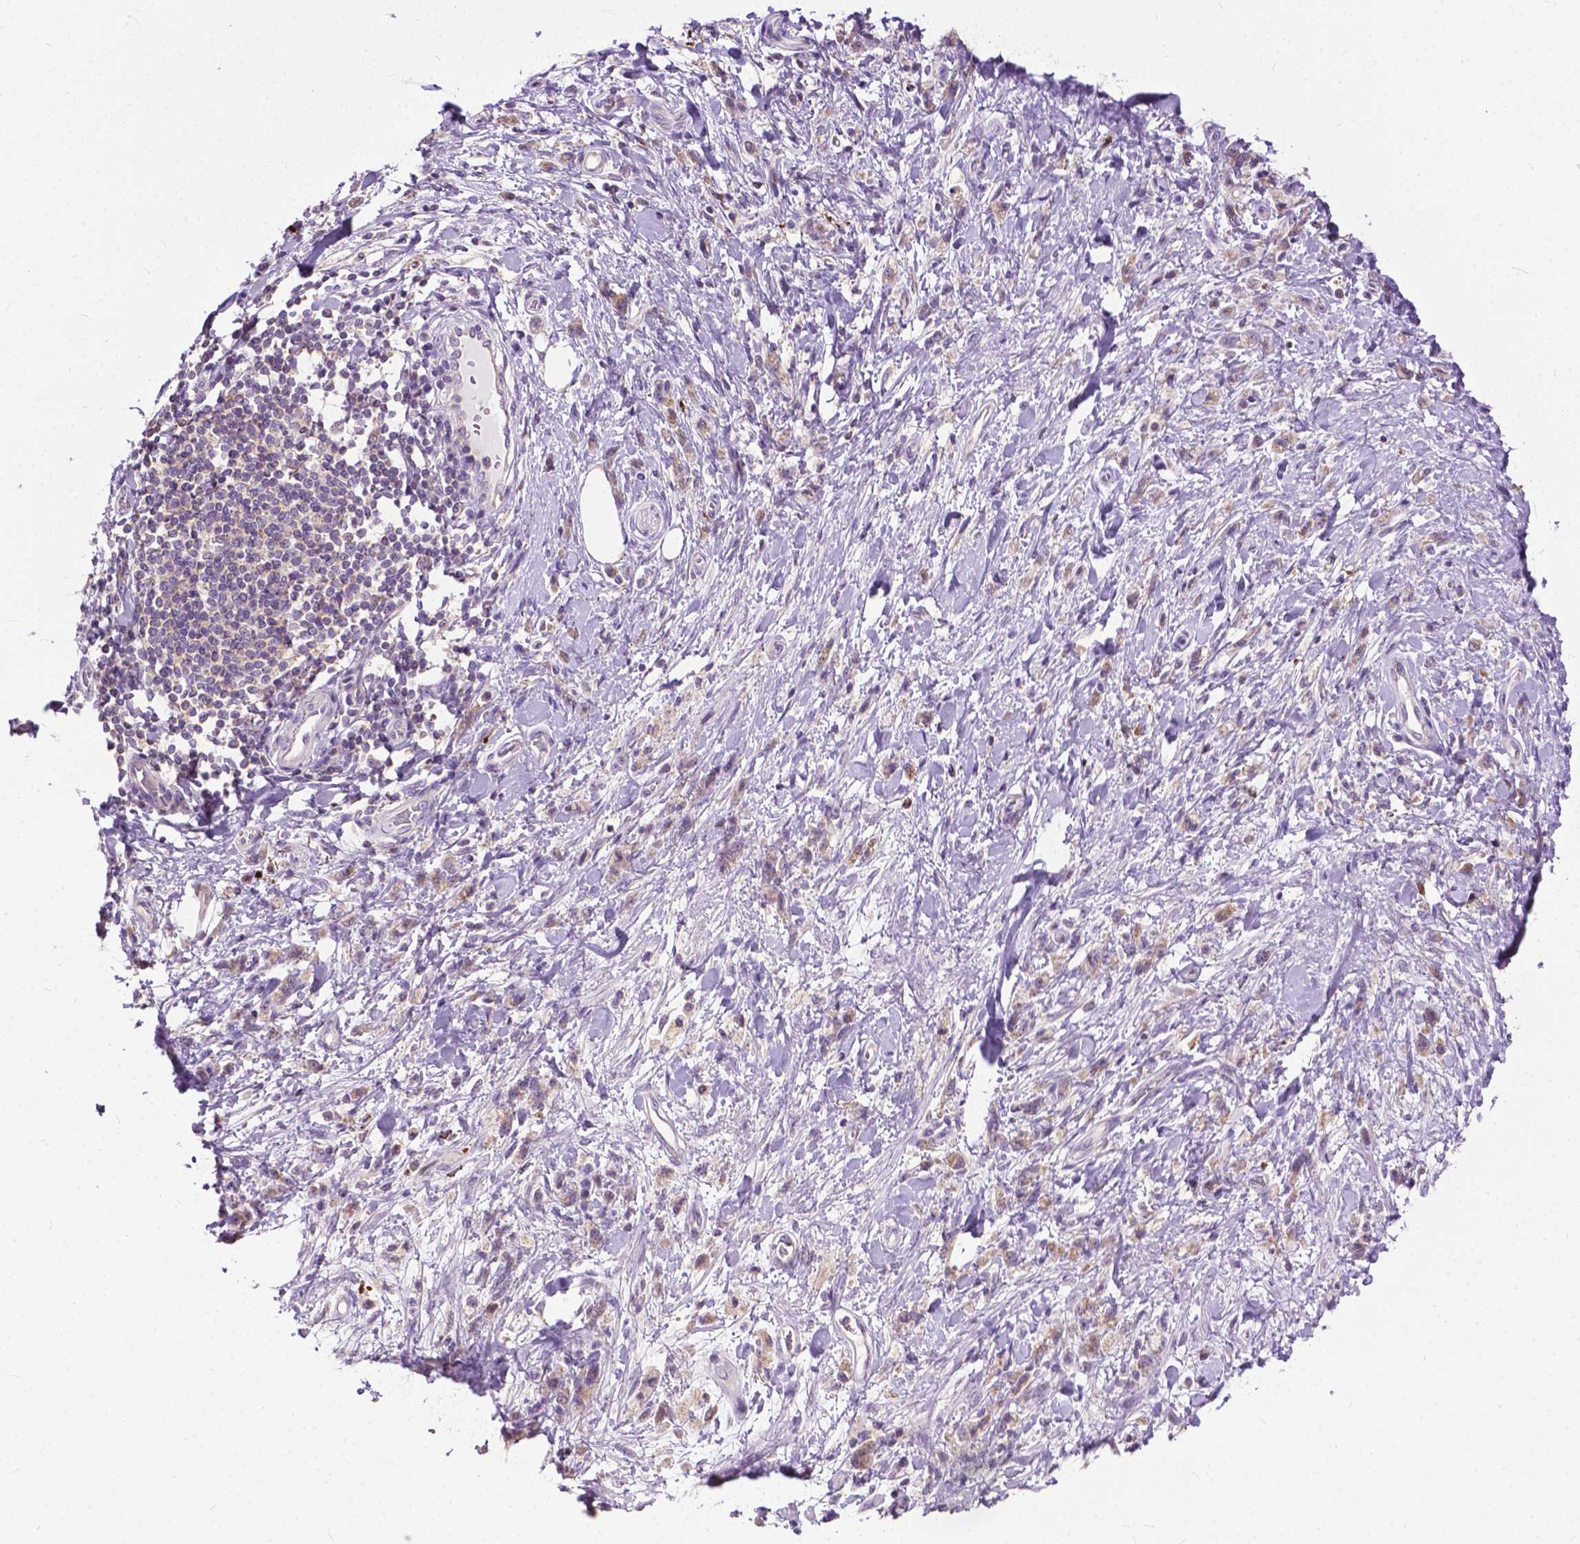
{"staining": {"intensity": "weak", "quantity": "25%-75%", "location": "cytoplasmic/membranous"}, "tissue": "stomach cancer", "cell_type": "Tumor cells", "image_type": "cancer", "snomed": [{"axis": "morphology", "description": "Adenocarcinoma, NOS"}, {"axis": "topography", "description": "Stomach"}], "caption": "Protein expression analysis of human stomach adenocarcinoma reveals weak cytoplasmic/membranous positivity in about 25%-75% of tumor cells.", "gene": "TTC9B", "patient": {"sex": "male", "age": 77}}